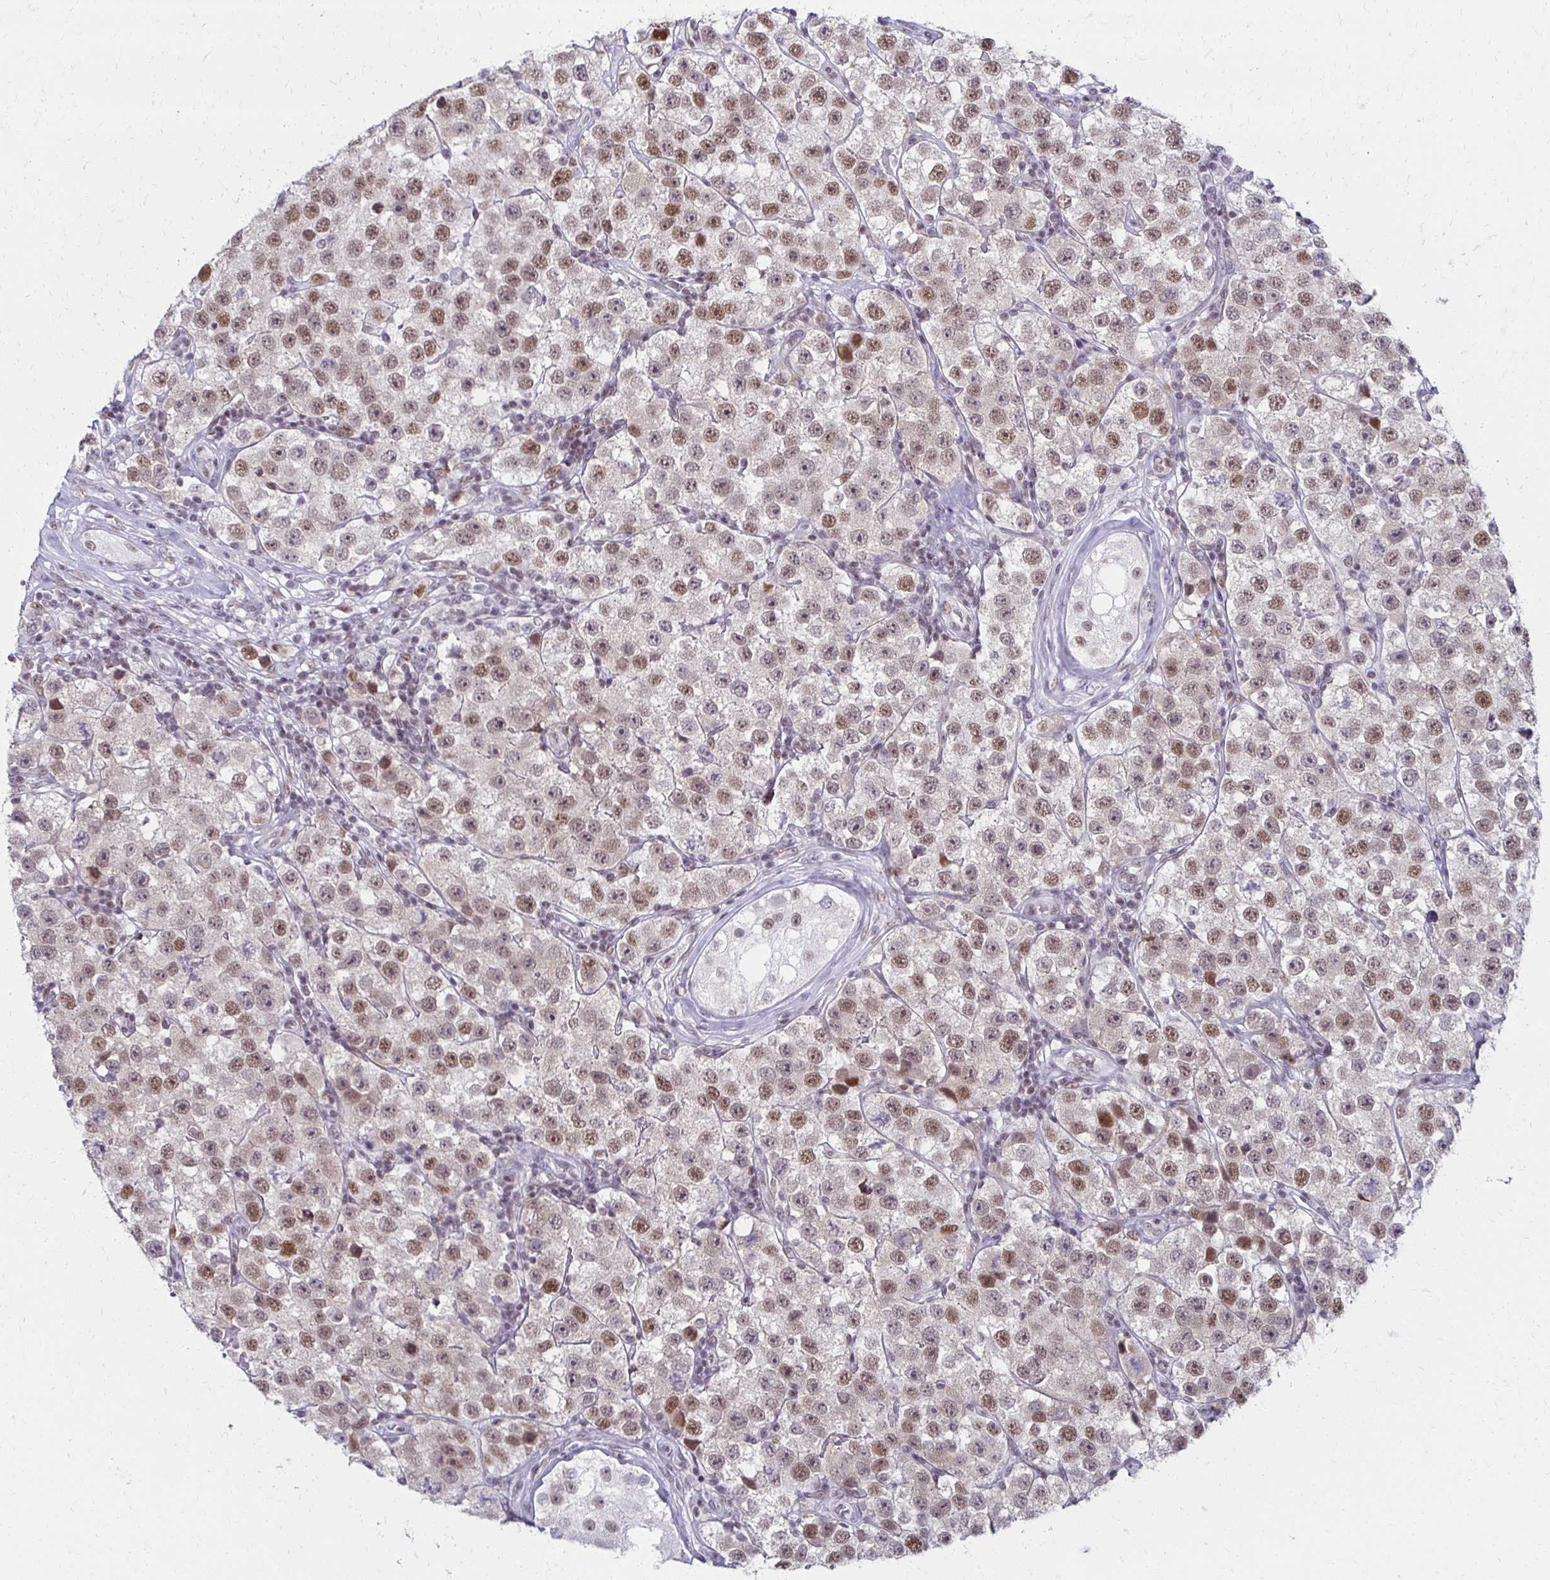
{"staining": {"intensity": "moderate", "quantity": ">75%", "location": "nuclear"}, "tissue": "testis cancer", "cell_type": "Tumor cells", "image_type": "cancer", "snomed": [{"axis": "morphology", "description": "Seminoma, NOS"}, {"axis": "topography", "description": "Testis"}], "caption": "High-power microscopy captured an immunohistochemistry (IHC) photomicrograph of seminoma (testis), revealing moderate nuclear positivity in approximately >75% of tumor cells. Using DAB (brown) and hematoxylin (blue) stains, captured at high magnification using brightfield microscopy.", "gene": "IRF7", "patient": {"sex": "male", "age": 34}}